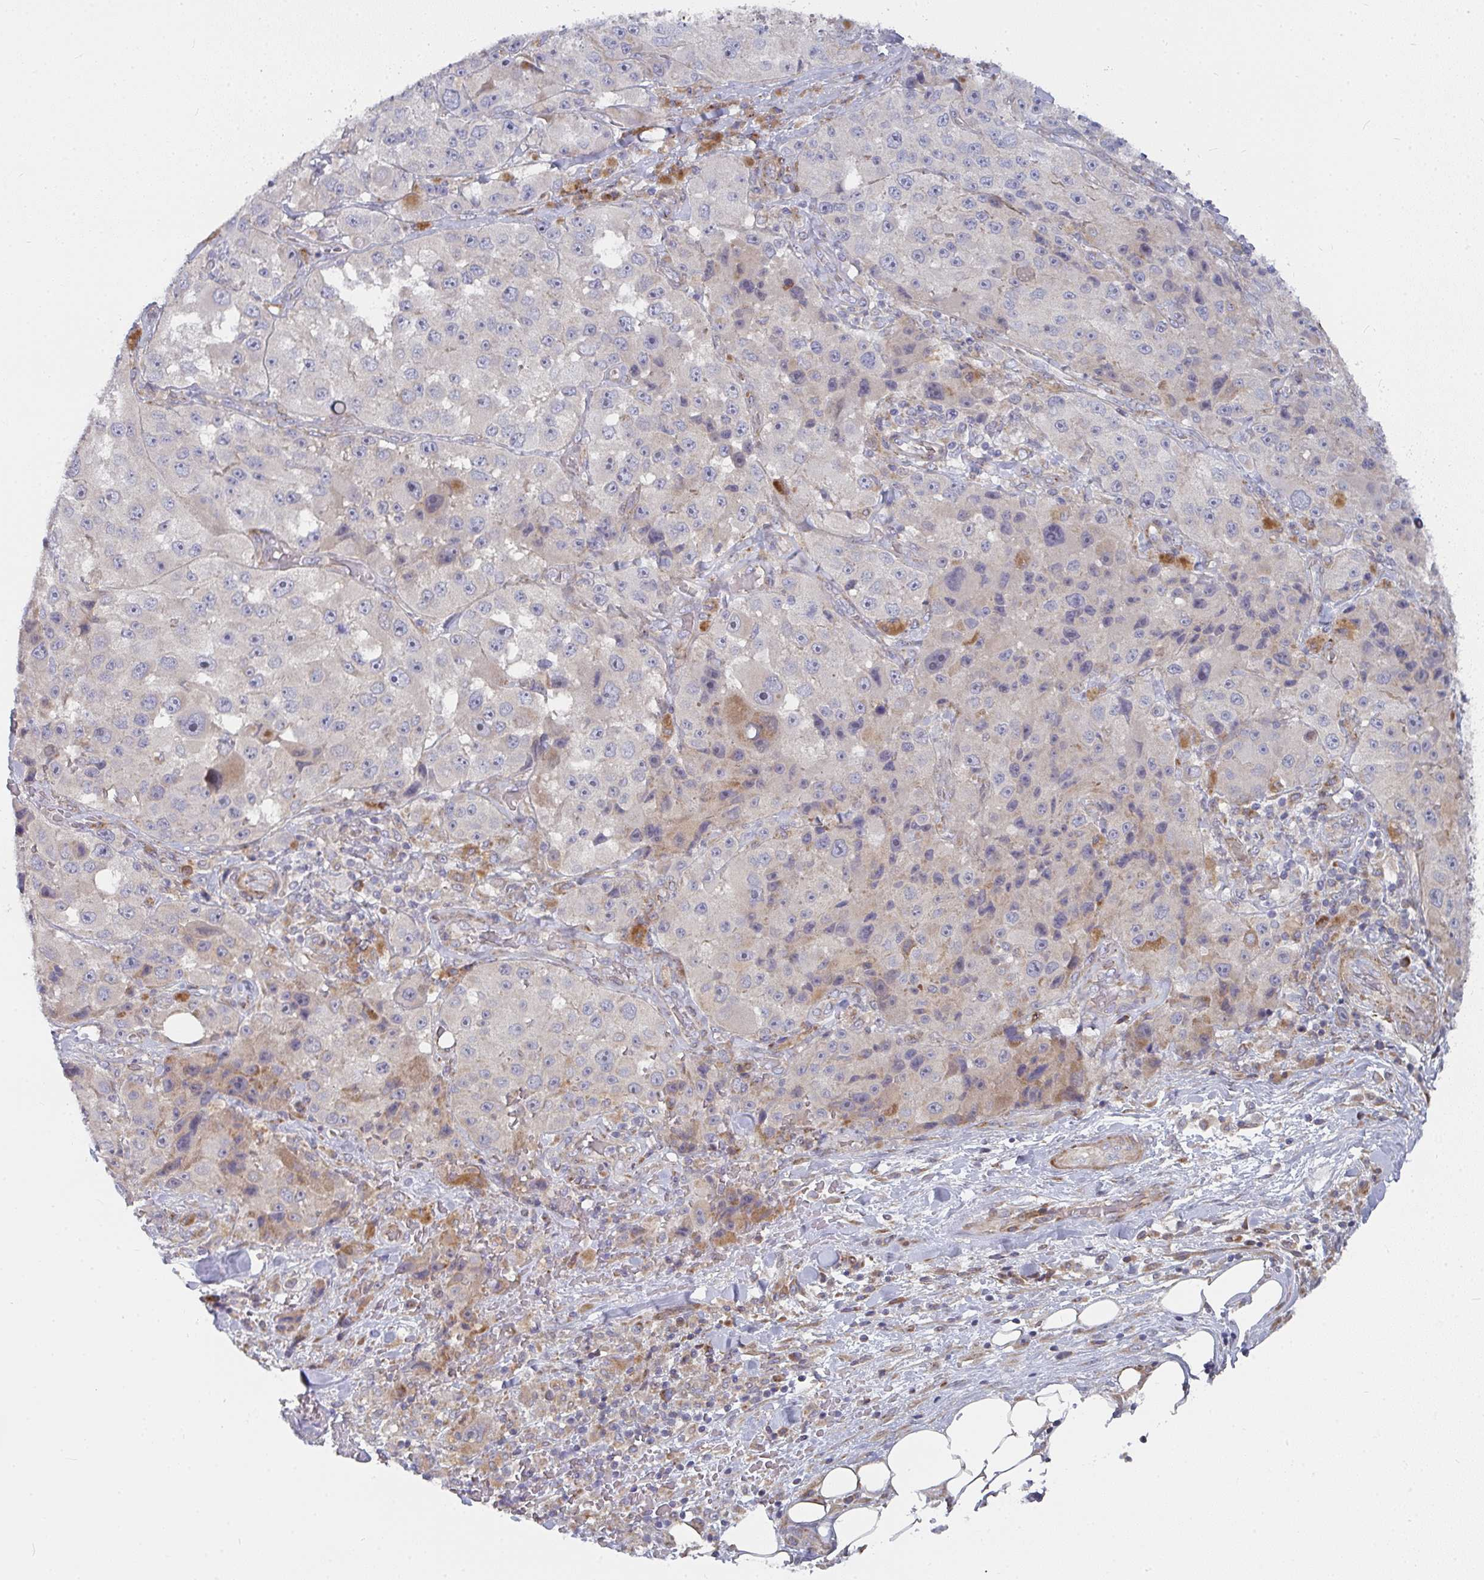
{"staining": {"intensity": "moderate", "quantity": "<25%", "location": "cytoplasmic/membranous"}, "tissue": "melanoma", "cell_type": "Tumor cells", "image_type": "cancer", "snomed": [{"axis": "morphology", "description": "Malignant melanoma, Metastatic site"}, {"axis": "topography", "description": "Lymph node"}], "caption": "Tumor cells reveal moderate cytoplasmic/membranous positivity in about <25% of cells in malignant melanoma (metastatic site).", "gene": "RHEBL1", "patient": {"sex": "male", "age": 62}}